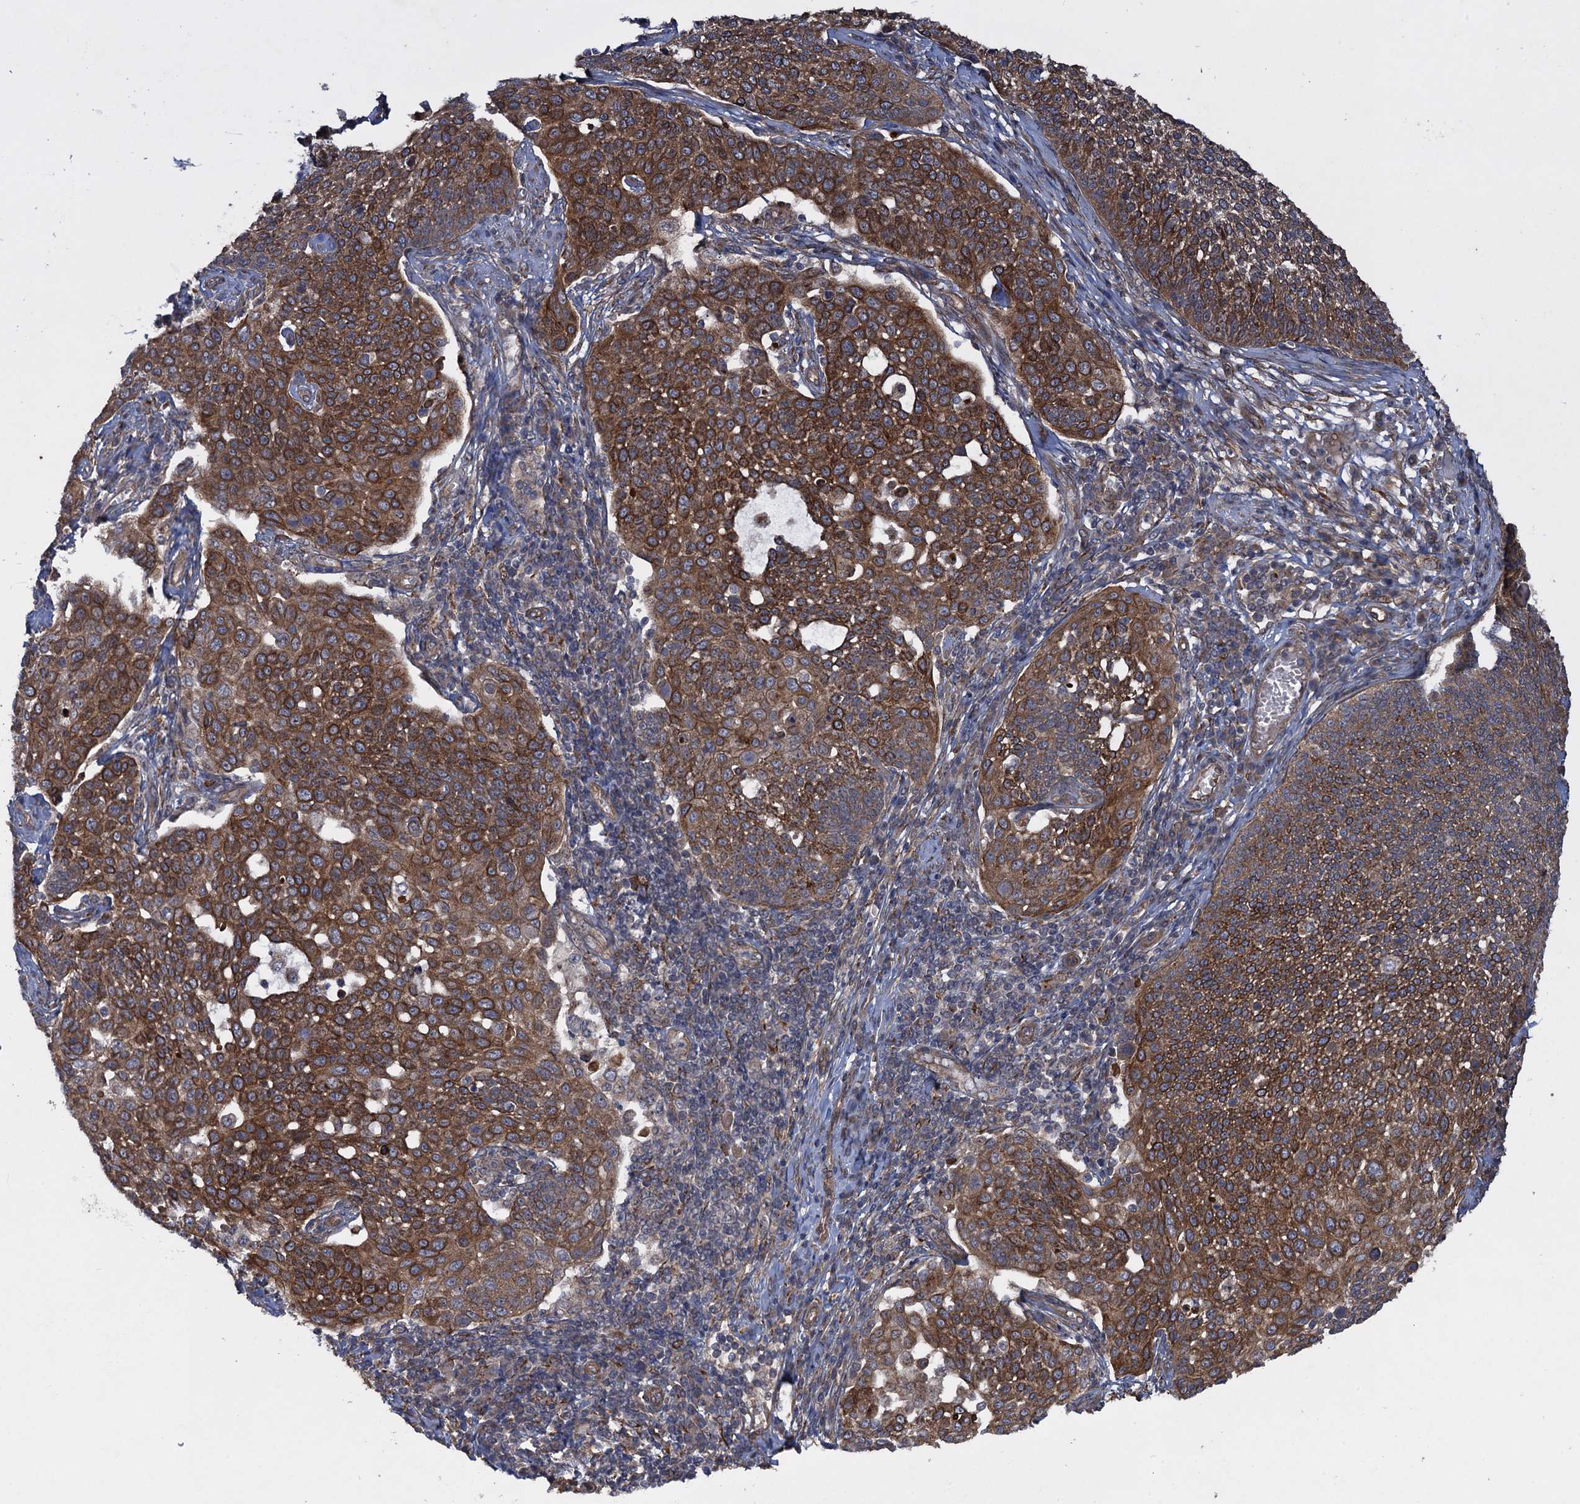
{"staining": {"intensity": "moderate", "quantity": ">75%", "location": "cytoplasmic/membranous"}, "tissue": "cervical cancer", "cell_type": "Tumor cells", "image_type": "cancer", "snomed": [{"axis": "morphology", "description": "Squamous cell carcinoma, NOS"}, {"axis": "topography", "description": "Cervix"}], "caption": "A medium amount of moderate cytoplasmic/membranous expression is present in approximately >75% of tumor cells in cervical squamous cell carcinoma tissue. (IHC, brightfield microscopy, high magnification).", "gene": "HAUS1", "patient": {"sex": "female", "age": 34}}